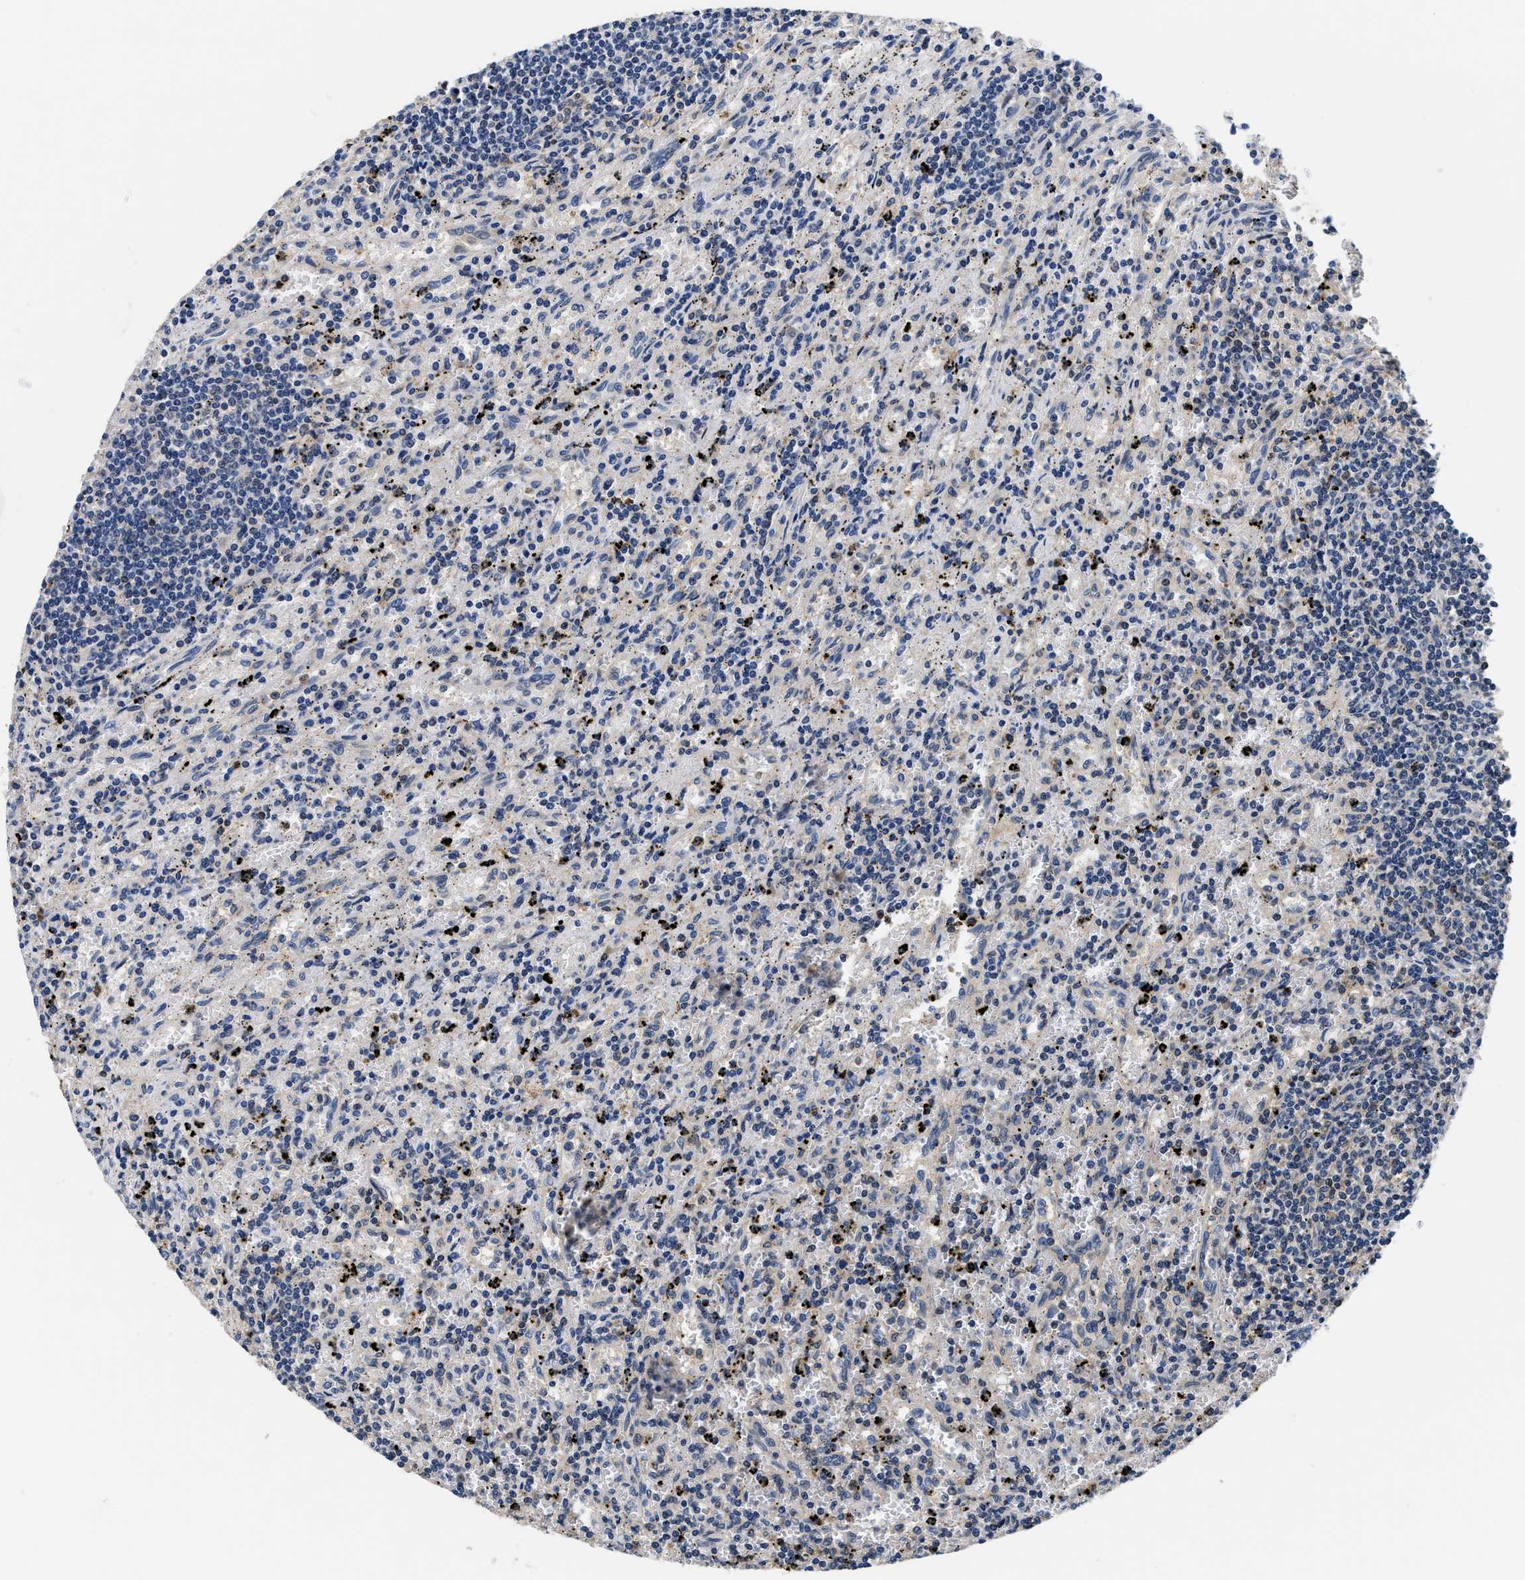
{"staining": {"intensity": "negative", "quantity": "none", "location": "none"}, "tissue": "lymphoma", "cell_type": "Tumor cells", "image_type": "cancer", "snomed": [{"axis": "morphology", "description": "Malignant lymphoma, non-Hodgkin's type, Low grade"}, {"axis": "topography", "description": "Spleen"}], "caption": "Immunohistochemistry micrograph of lymphoma stained for a protein (brown), which reveals no positivity in tumor cells.", "gene": "PHPT1", "patient": {"sex": "male", "age": 76}}